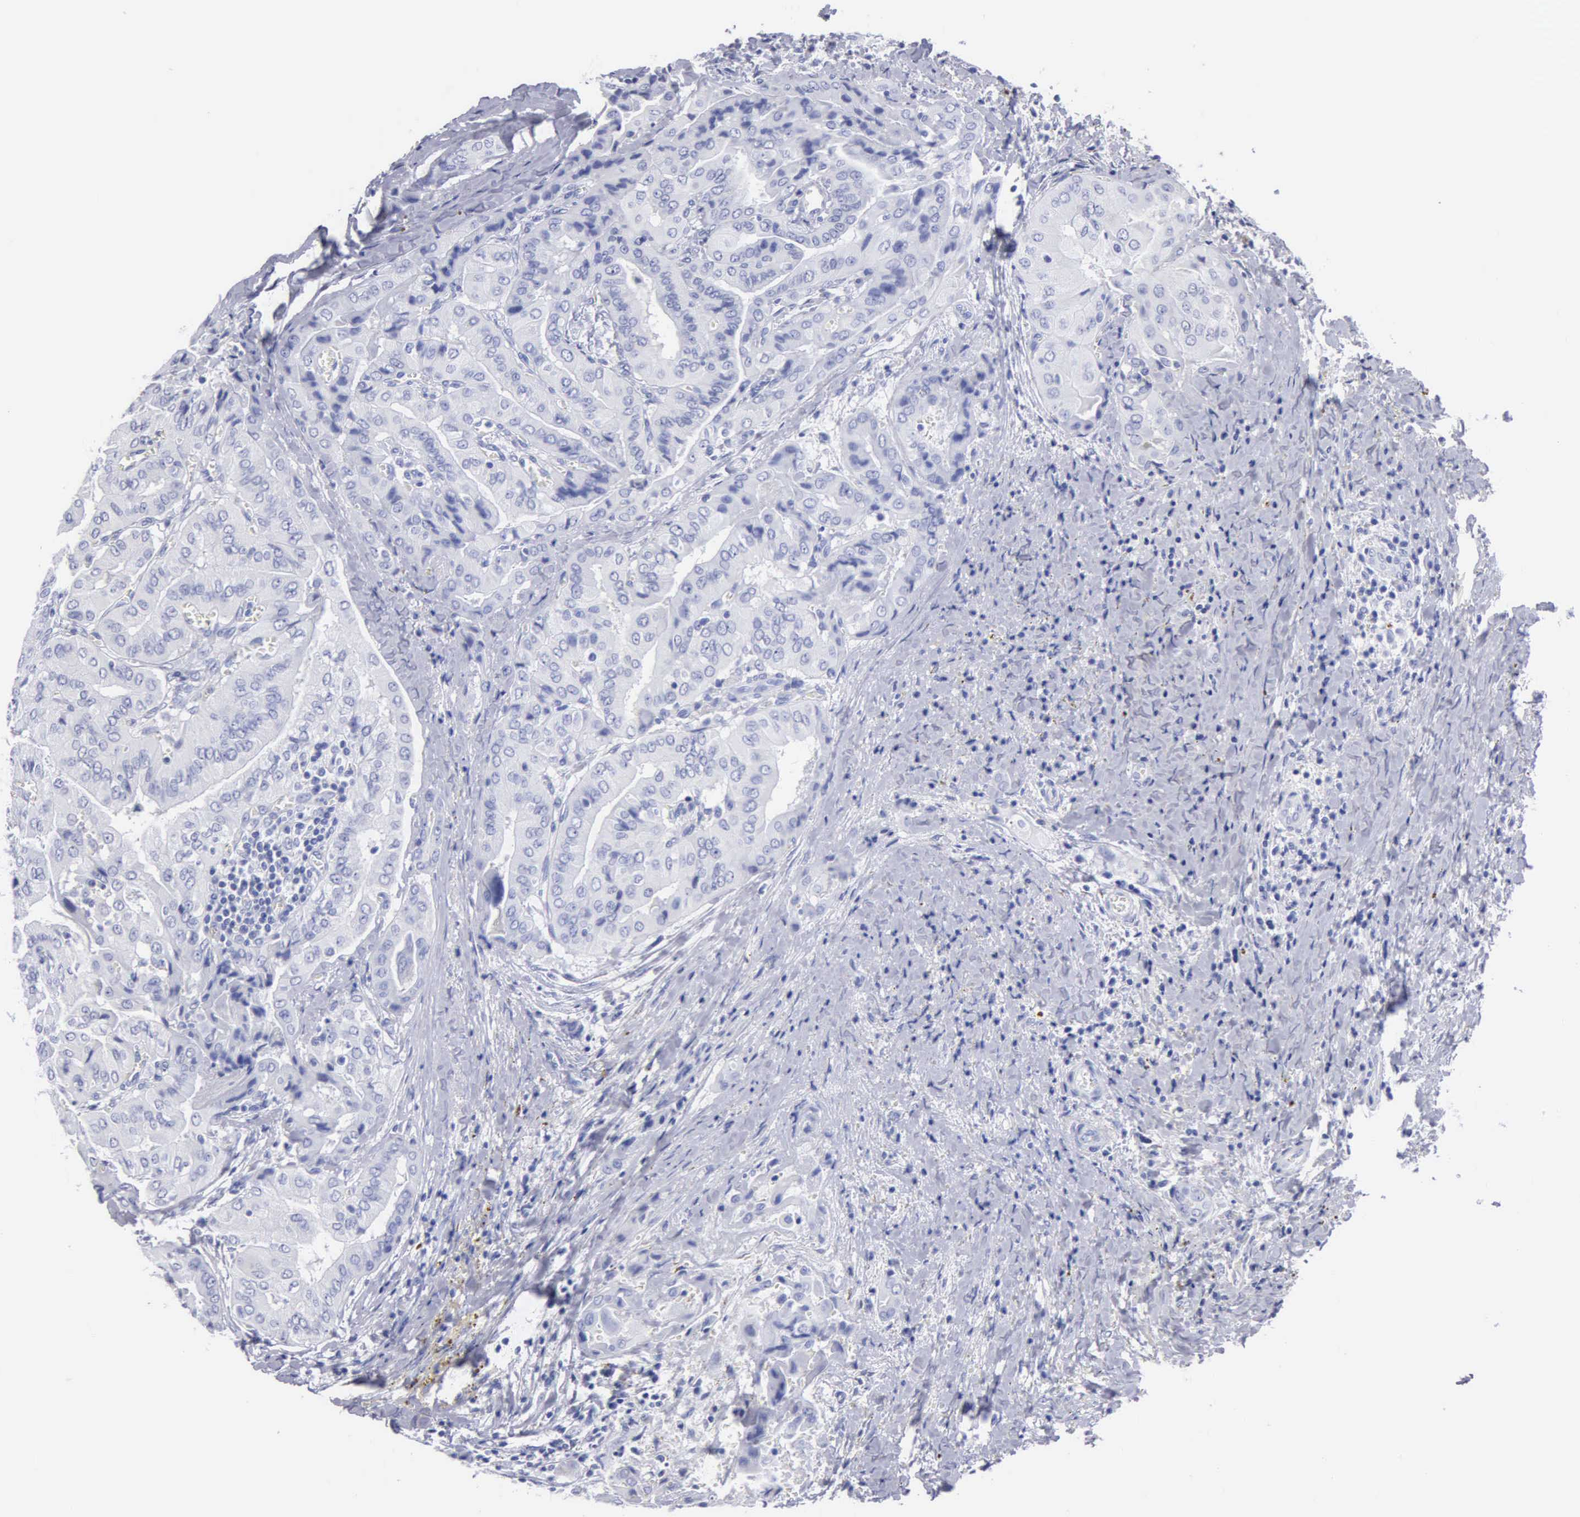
{"staining": {"intensity": "negative", "quantity": "none", "location": "none"}, "tissue": "thyroid cancer", "cell_type": "Tumor cells", "image_type": "cancer", "snomed": [{"axis": "morphology", "description": "Papillary adenocarcinoma, NOS"}, {"axis": "topography", "description": "Thyroid gland"}], "caption": "The image displays no staining of tumor cells in thyroid cancer.", "gene": "CYP19A1", "patient": {"sex": "female", "age": 71}}